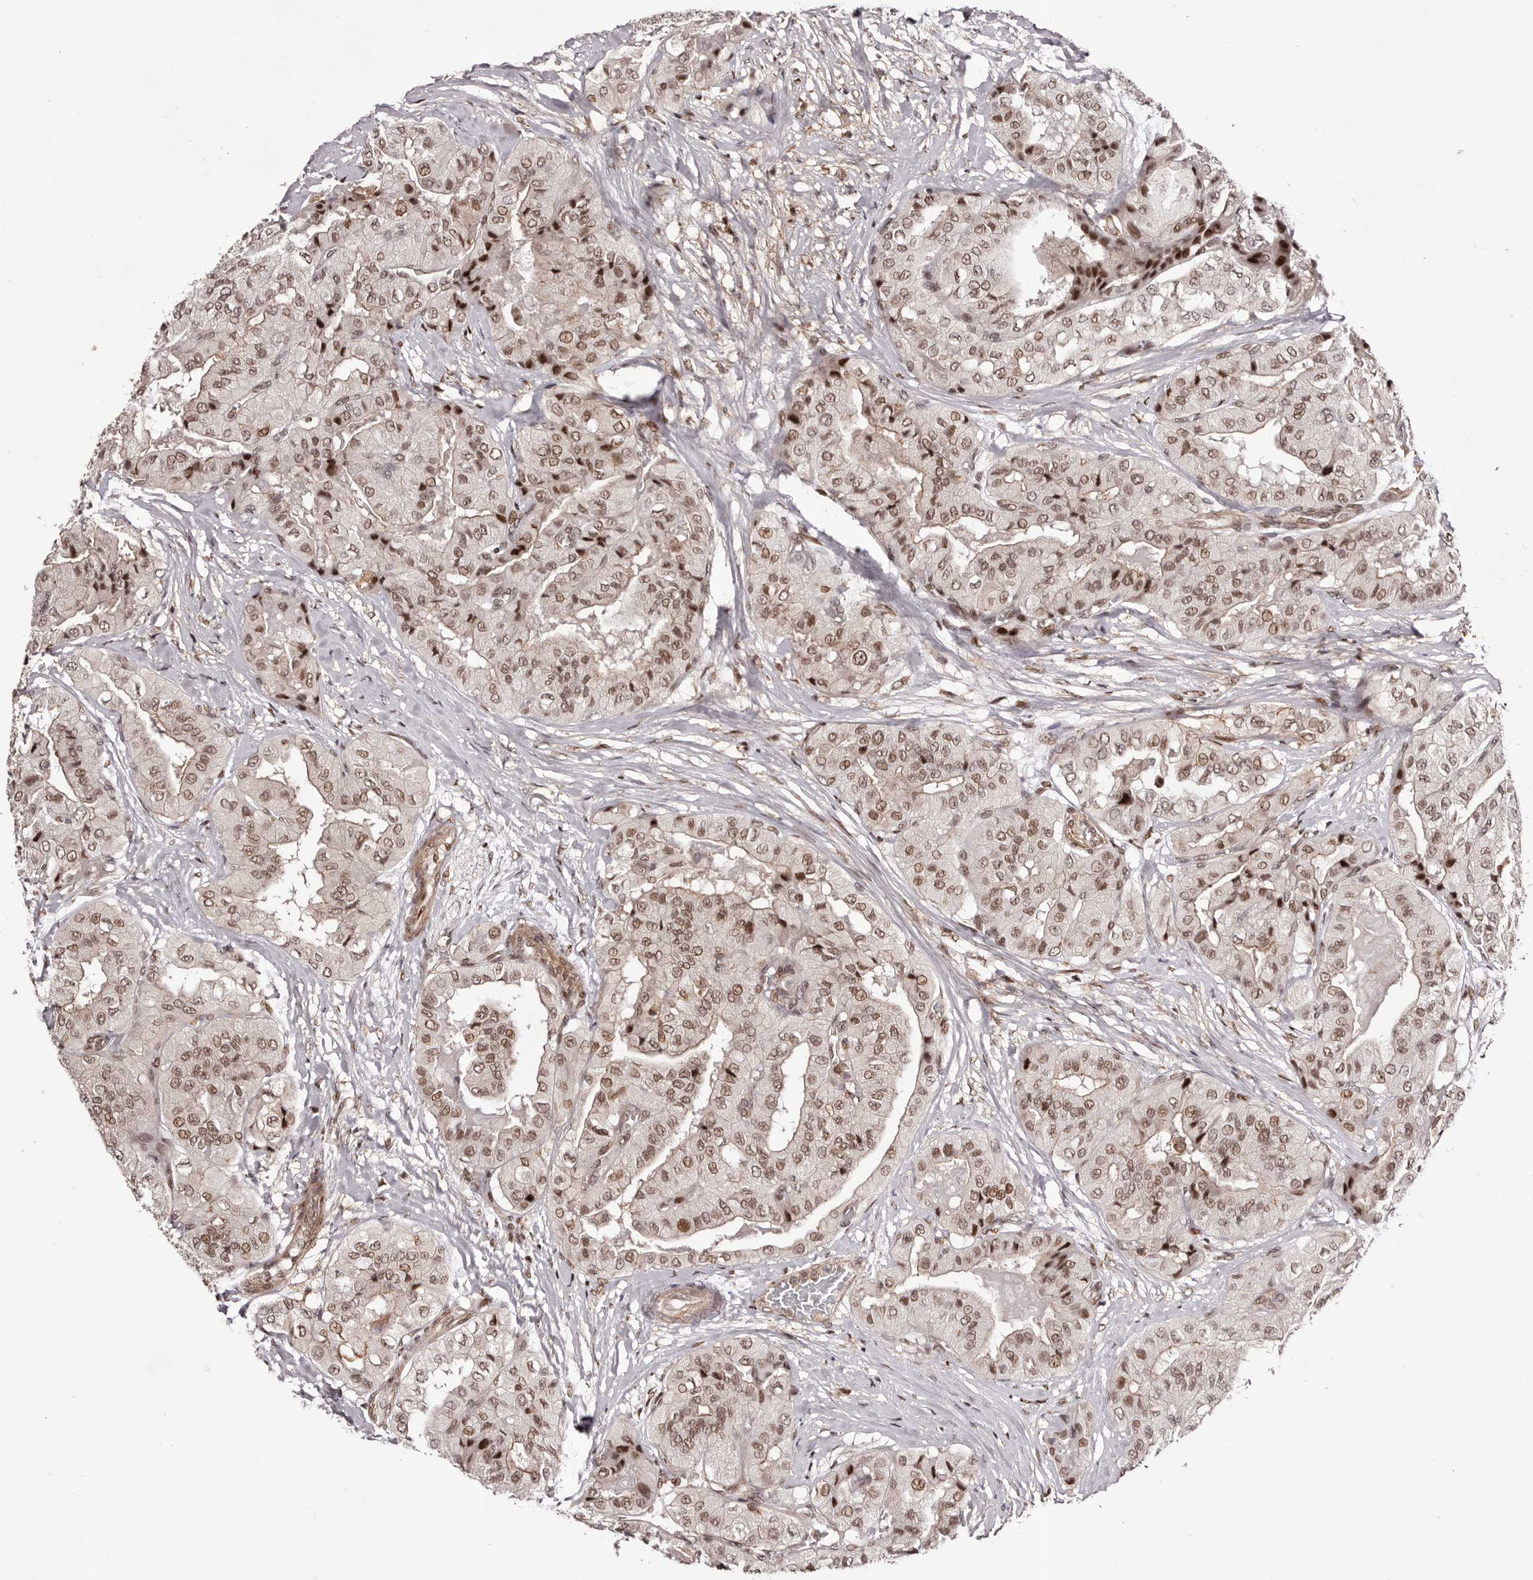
{"staining": {"intensity": "strong", "quantity": "25%-75%", "location": "nuclear"}, "tissue": "thyroid cancer", "cell_type": "Tumor cells", "image_type": "cancer", "snomed": [{"axis": "morphology", "description": "Papillary adenocarcinoma, NOS"}, {"axis": "topography", "description": "Thyroid gland"}], "caption": "Immunohistochemical staining of human thyroid cancer demonstrates high levels of strong nuclear protein staining in approximately 25%-75% of tumor cells.", "gene": "FBXO5", "patient": {"sex": "female", "age": 59}}